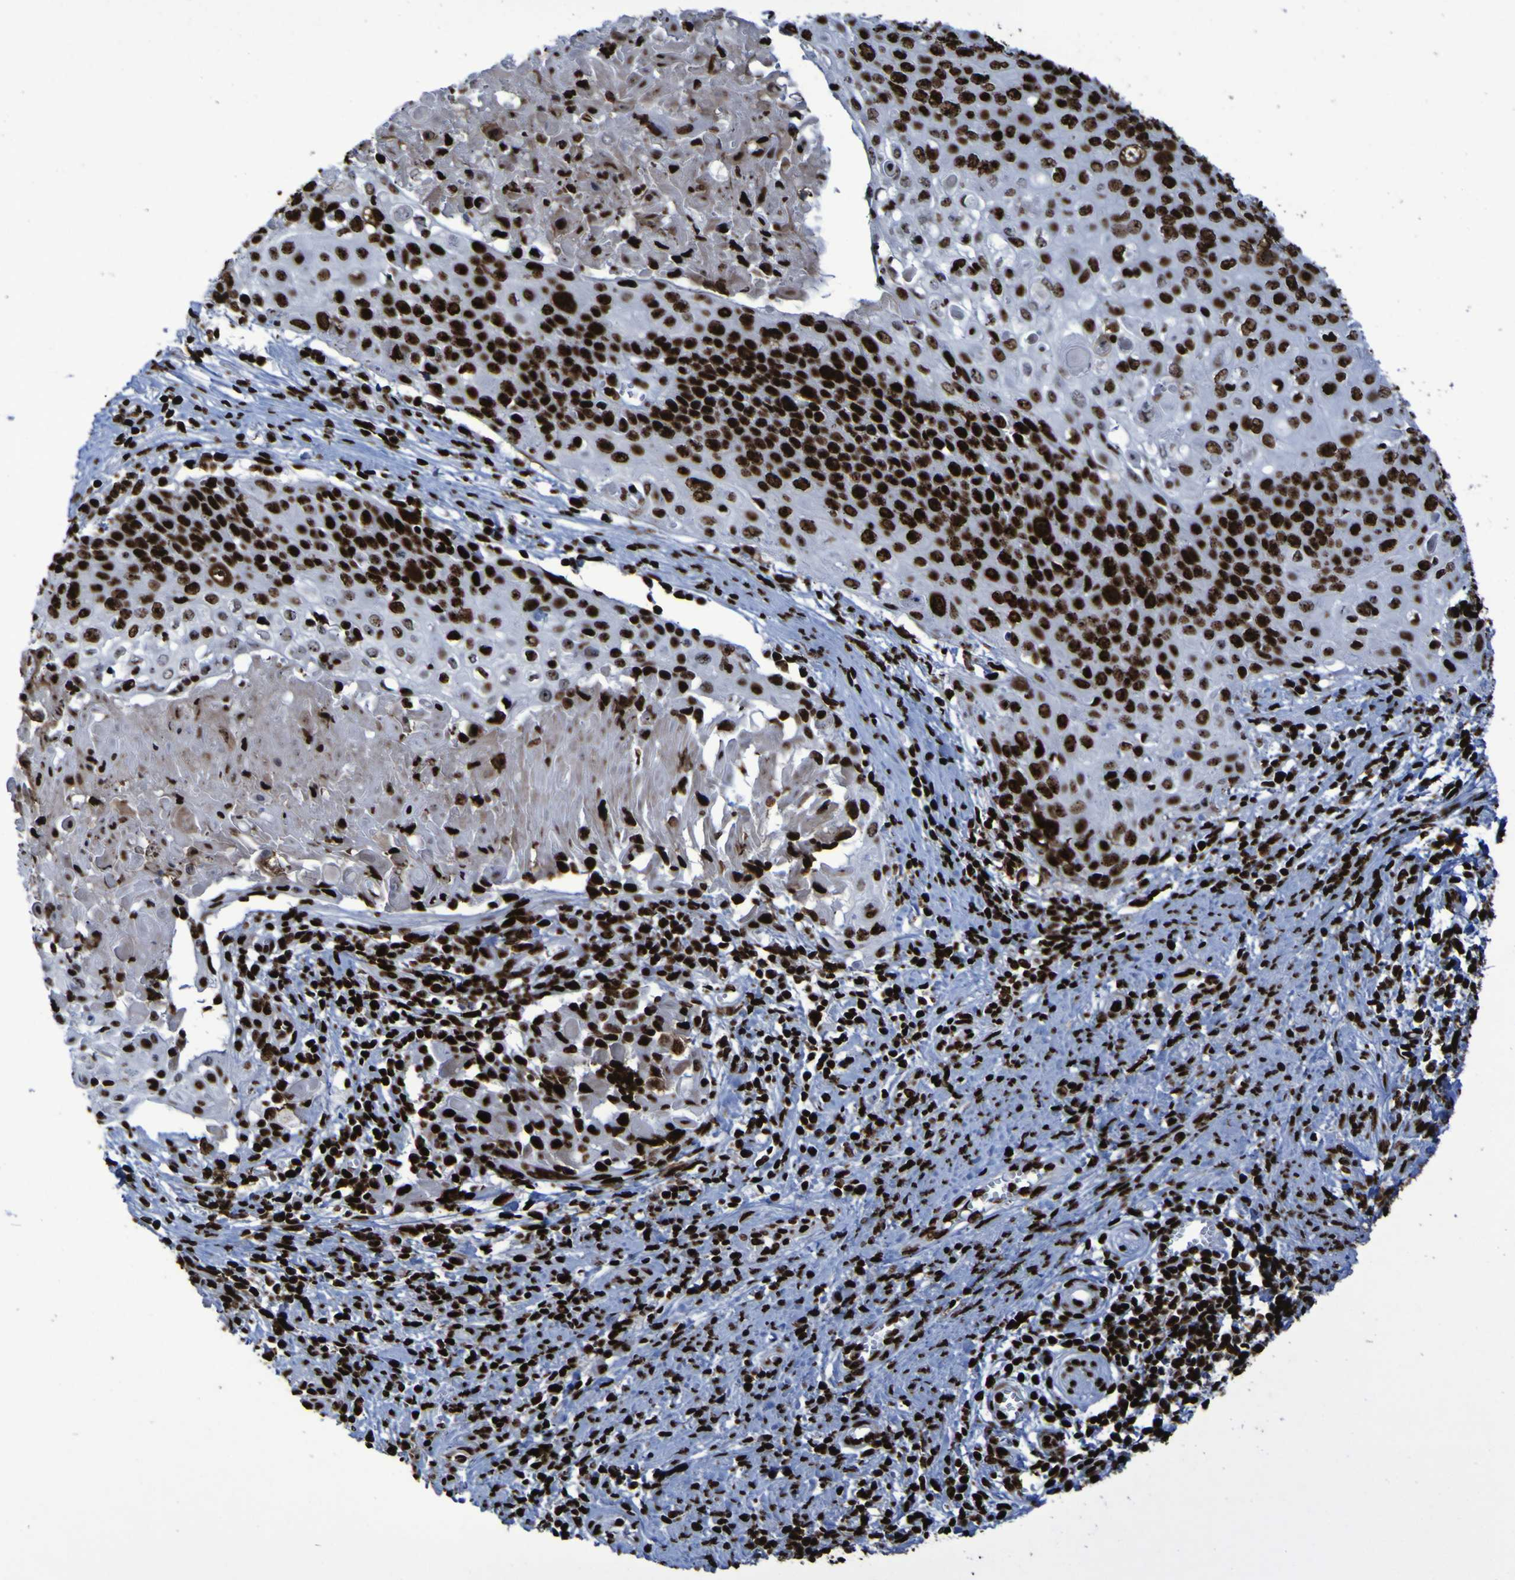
{"staining": {"intensity": "strong", "quantity": ">75%", "location": "nuclear"}, "tissue": "cervical cancer", "cell_type": "Tumor cells", "image_type": "cancer", "snomed": [{"axis": "morphology", "description": "Squamous cell carcinoma, NOS"}, {"axis": "topography", "description": "Cervix"}], "caption": "A high amount of strong nuclear positivity is seen in about >75% of tumor cells in cervical cancer (squamous cell carcinoma) tissue.", "gene": "NPM1", "patient": {"sex": "female", "age": 39}}